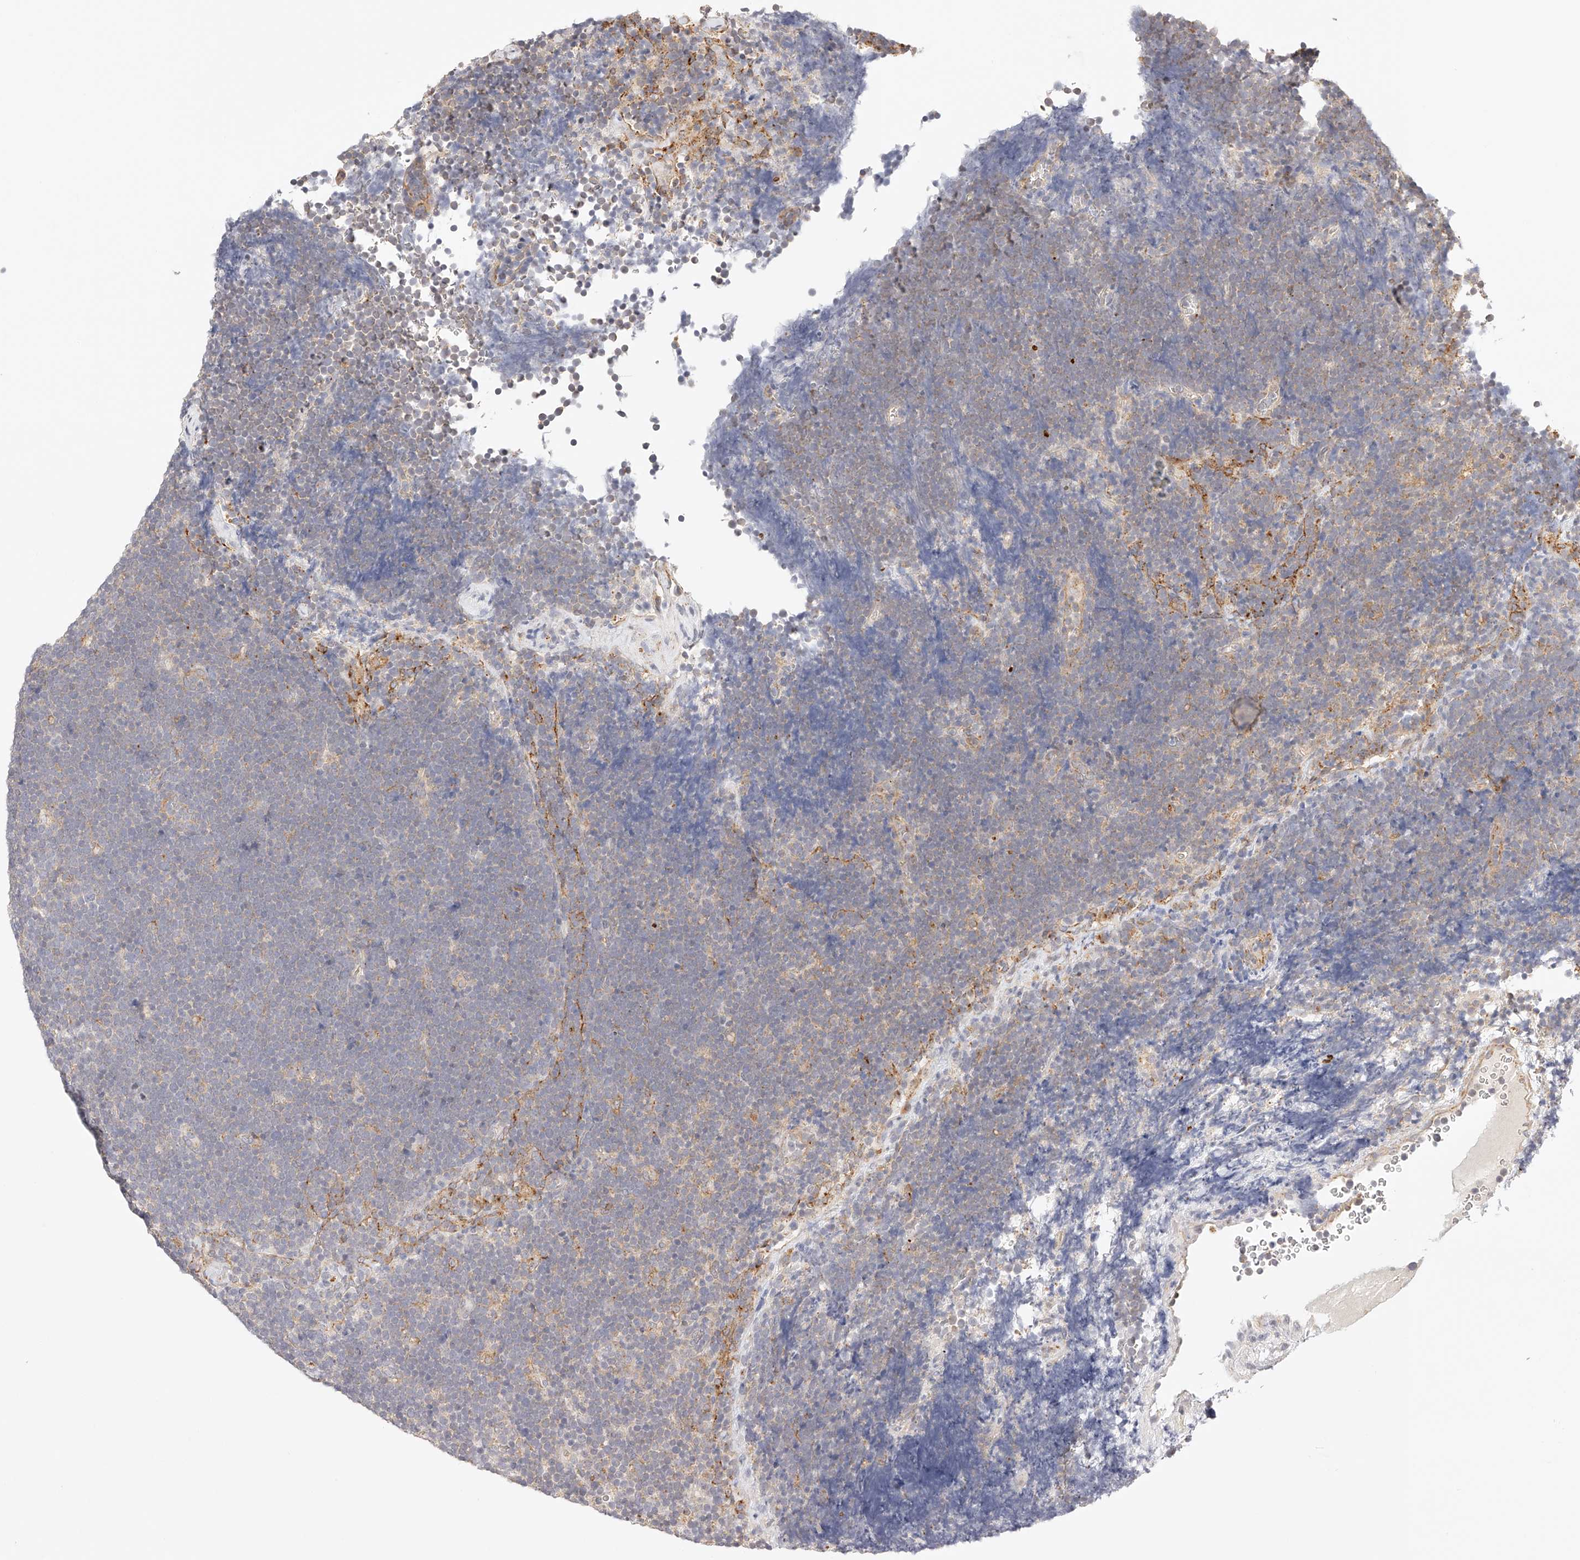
{"staining": {"intensity": "weak", "quantity": ">75%", "location": "cytoplasmic/membranous"}, "tissue": "lymphoma", "cell_type": "Tumor cells", "image_type": "cancer", "snomed": [{"axis": "morphology", "description": "Malignant lymphoma, non-Hodgkin's type, High grade"}, {"axis": "topography", "description": "Lymph node"}], "caption": "Lymphoma was stained to show a protein in brown. There is low levels of weak cytoplasmic/membranous staining in approximately >75% of tumor cells. Ihc stains the protein in brown and the nuclei are stained blue.", "gene": "SYNC", "patient": {"sex": "male", "age": 13}}